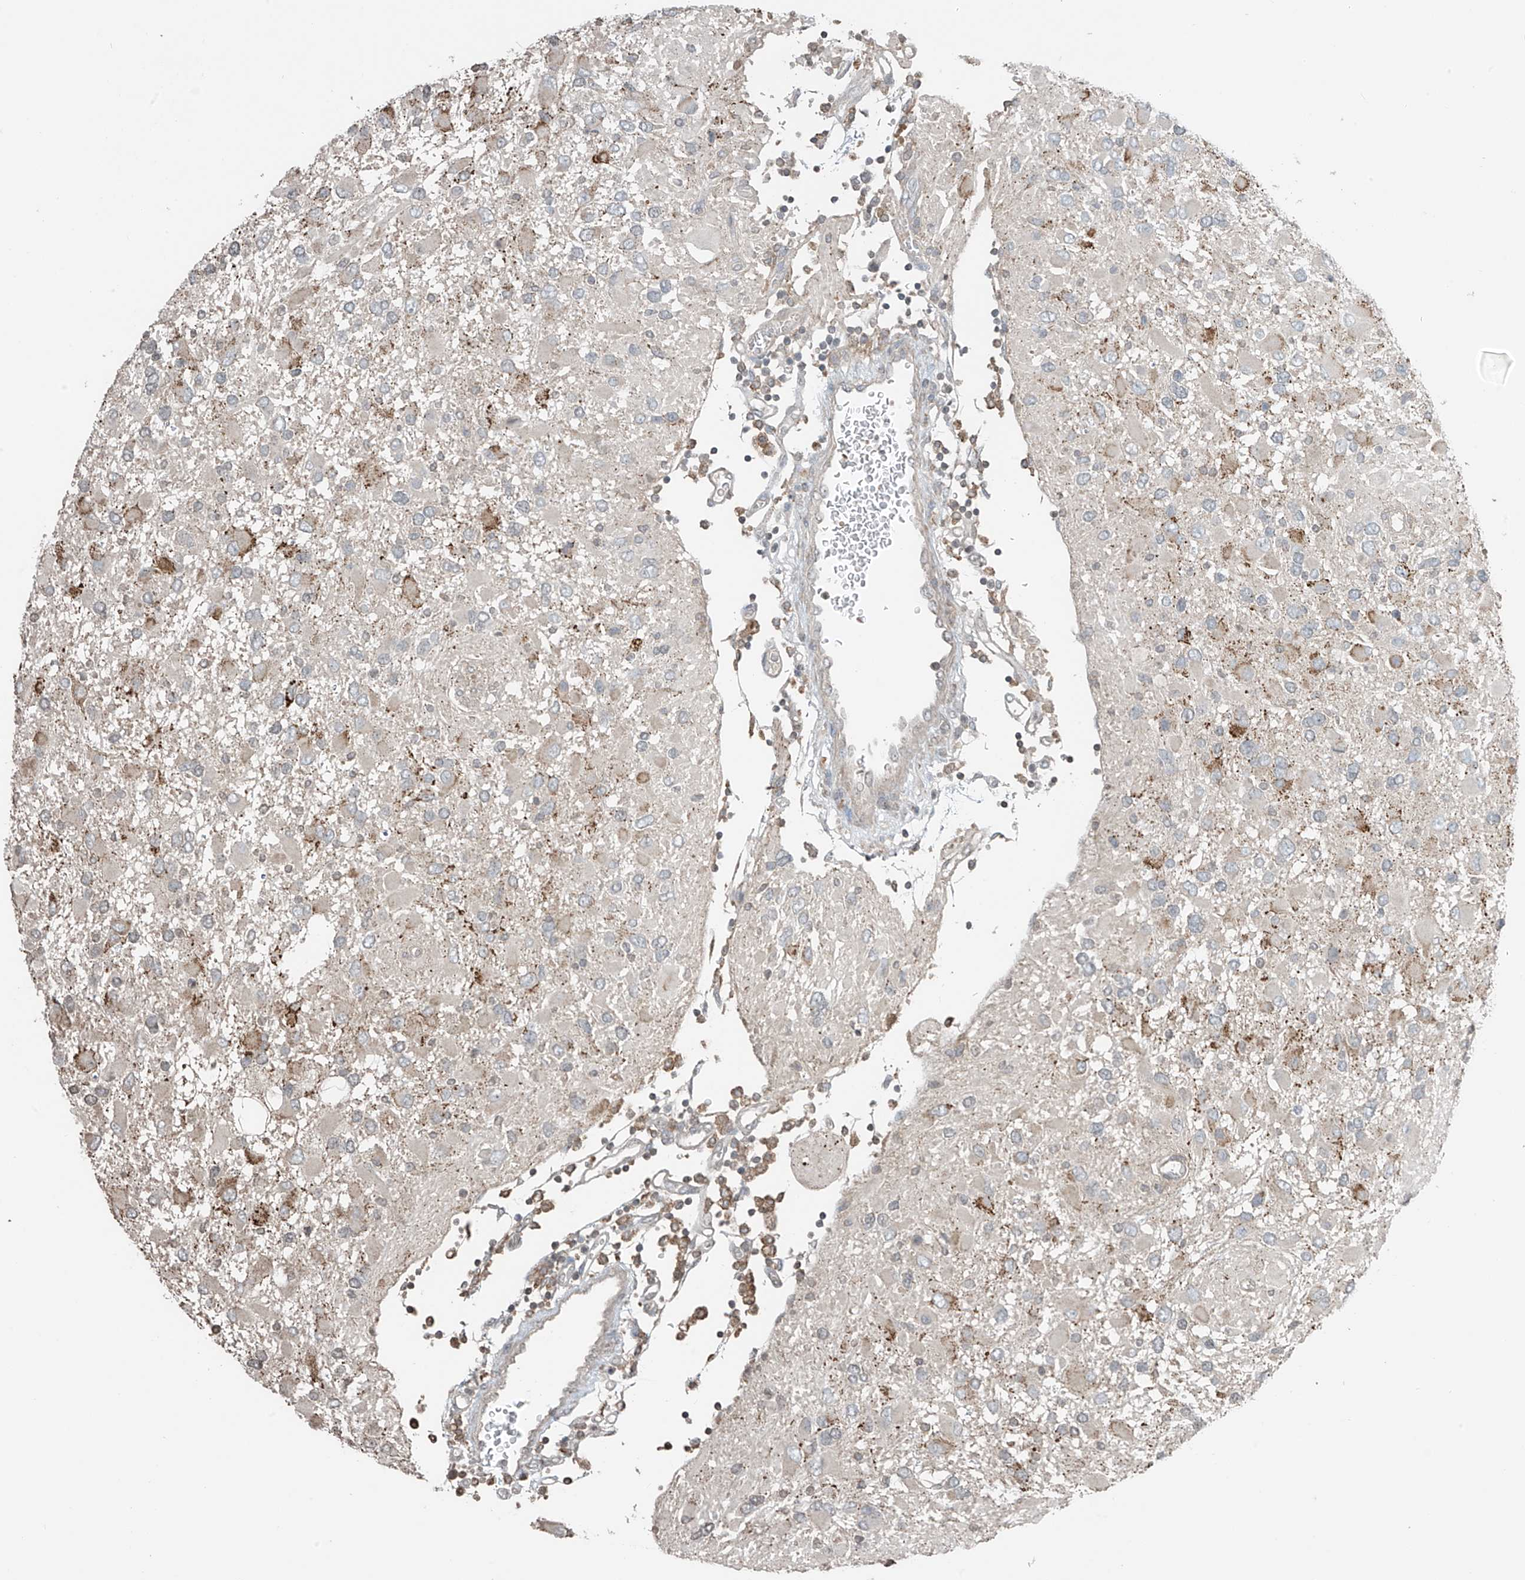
{"staining": {"intensity": "negative", "quantity": "none", "location": "none"}, "tissue": "glioma", "cell_type": "Tumor cells", "image_type": "cancer", "snomed": [{"axis": "morphology", "description": "Glioma, malignant, High grade"}, {"axis": "topography", "description": "Brain"}], "caption": "Immunohistochemistry (IHC) of high-grade glioma (malignant) reveals no staining in tumor cells.", "gene": "HOXA11", "patient": {"sex": "male", "age": 53}}